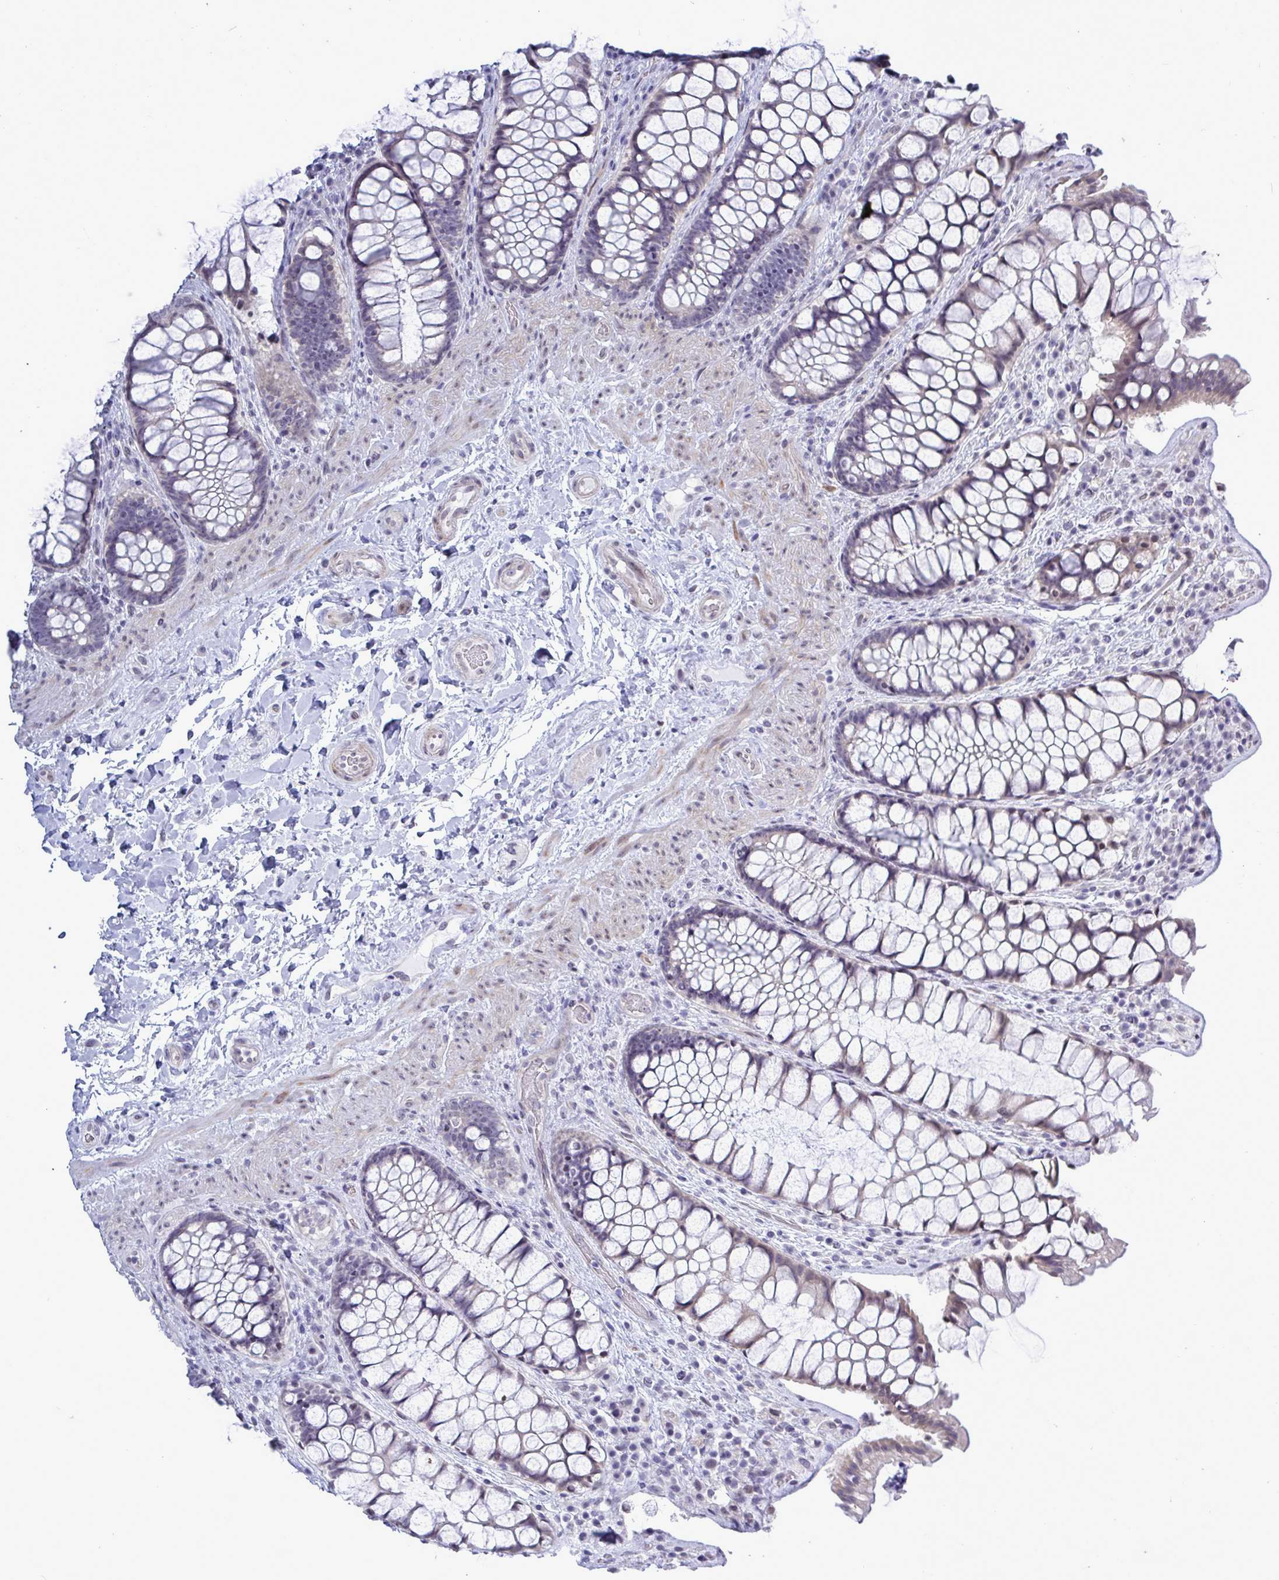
{"staining": {"intensity": "moderate", "quantity": "<25%", "location": "nuclear"}, "tissue": "rectum", "cell_type": "Glandular cells", "image_type": "normal", "snomed": [{"axis": "morphology", "description": "Normal tissue, NOS"}, {"axis": "topography", "description": "Rectum"}], "caption": "The histopathology image shows immunohistochemical staining of normal rectum. There is moderate nuclear positivity is appreciated in approximately <25% of glandular cells. (Stains: DAB in brown, nuclei in blue, Microscopy: brightfield microscopy at high magnification).", "gene": "MFSD4A", "patient": {"sex": "female", "age": 58}}